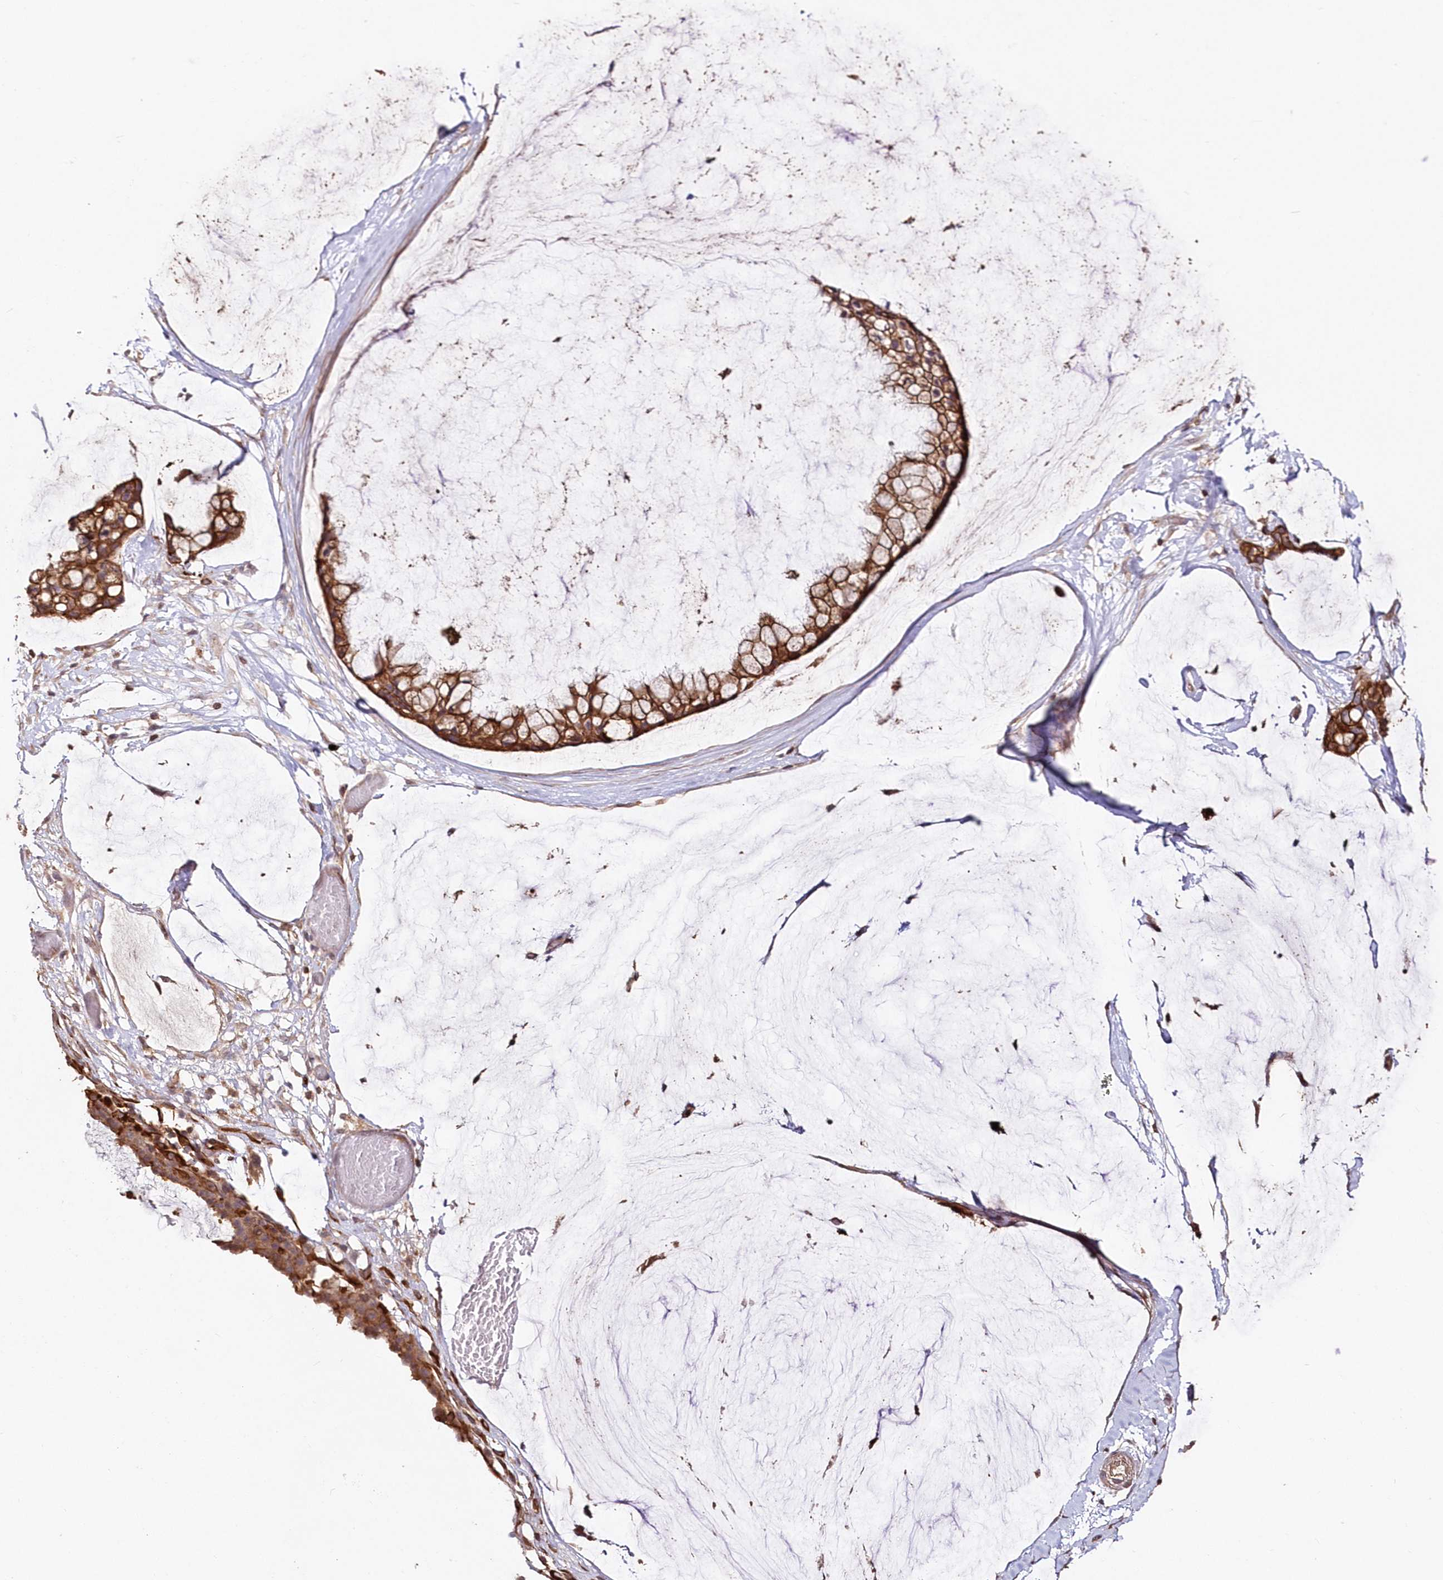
{"staining": {"intensity": "strong", "quantity": ">75%", "location": "cytoplasmic/membranous"}, "tissue": "ovarian cancer", "cell_type": "Tumor cells", "image_type": "cancer", "snomed": [{"axis": "morphology", "description": "Cystadenocarcinoma, mucinous, NOS"}, {"axis": "topography", "description": "Ovary"}], "caption": "A brown stain highlights strong cytoplasmic/membranous positivity of a protein in human ovarian cancer tumor cells.", "gene": "SNED1", "patient": {"sex": "female", "age": 39}}